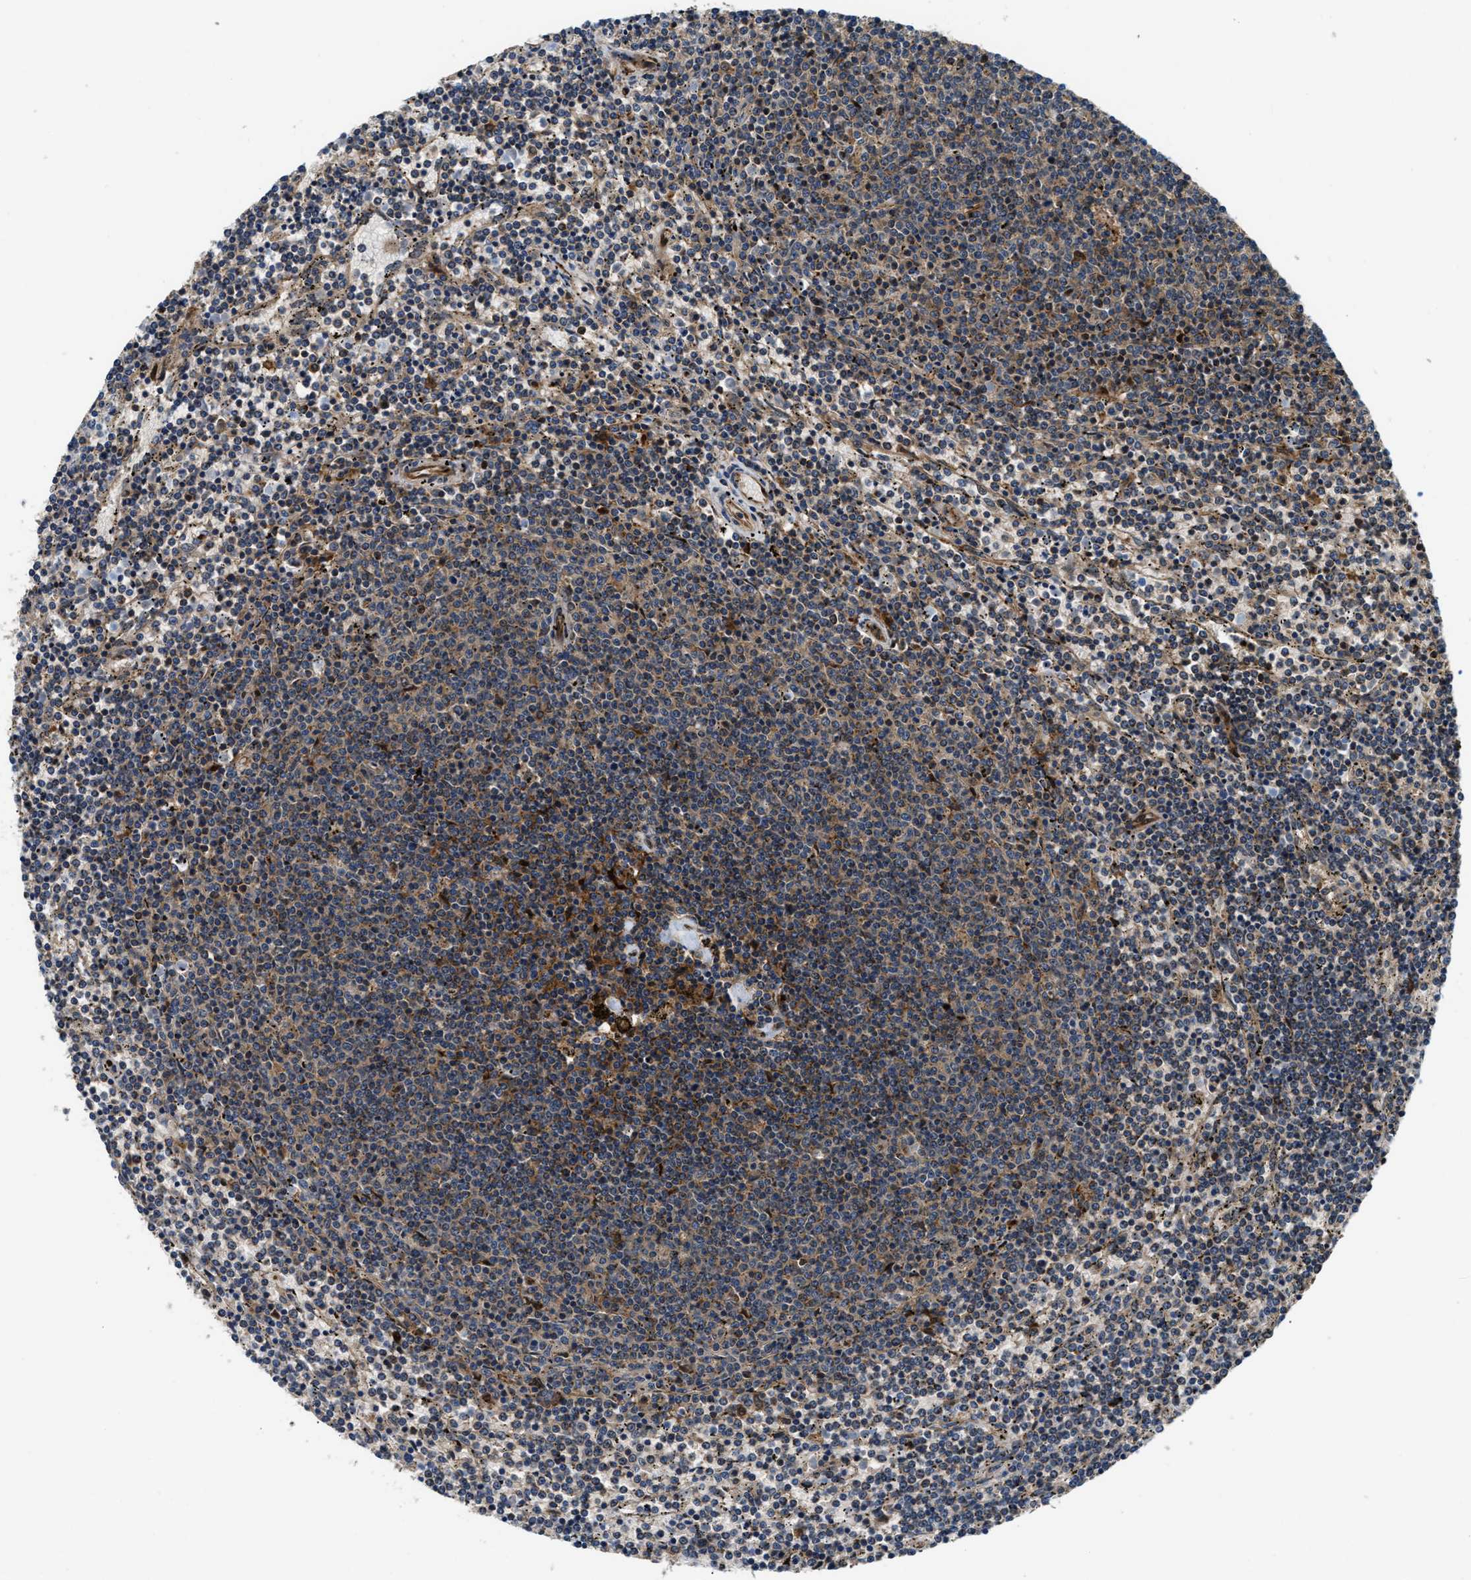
{"staining": {"intensity": "moderate", "quantity": ">75%", "location": "cytoplasmic/membranous"}, "tissue": "lymphoma", "cell_type": "Tumor cells", "image_type": "cancer", "snomed": [{"axis": "morphology", "description": "Malignant lymphoma, non-Hodgkin's type, Low grade"}, {"axis": "topography", "description": "Spleen"}], "caption": "High-power microscopy captured an immunohistochemistry (IHC) photomicrograph of malignant lymphoma, non-Hodgkin's type (low-grade), revealing moderate cytoplasmic/membranous positivity in about >75% of tumor cells.", "gene": "PPA1", "patient": {"sex": "female", "age": 50}}